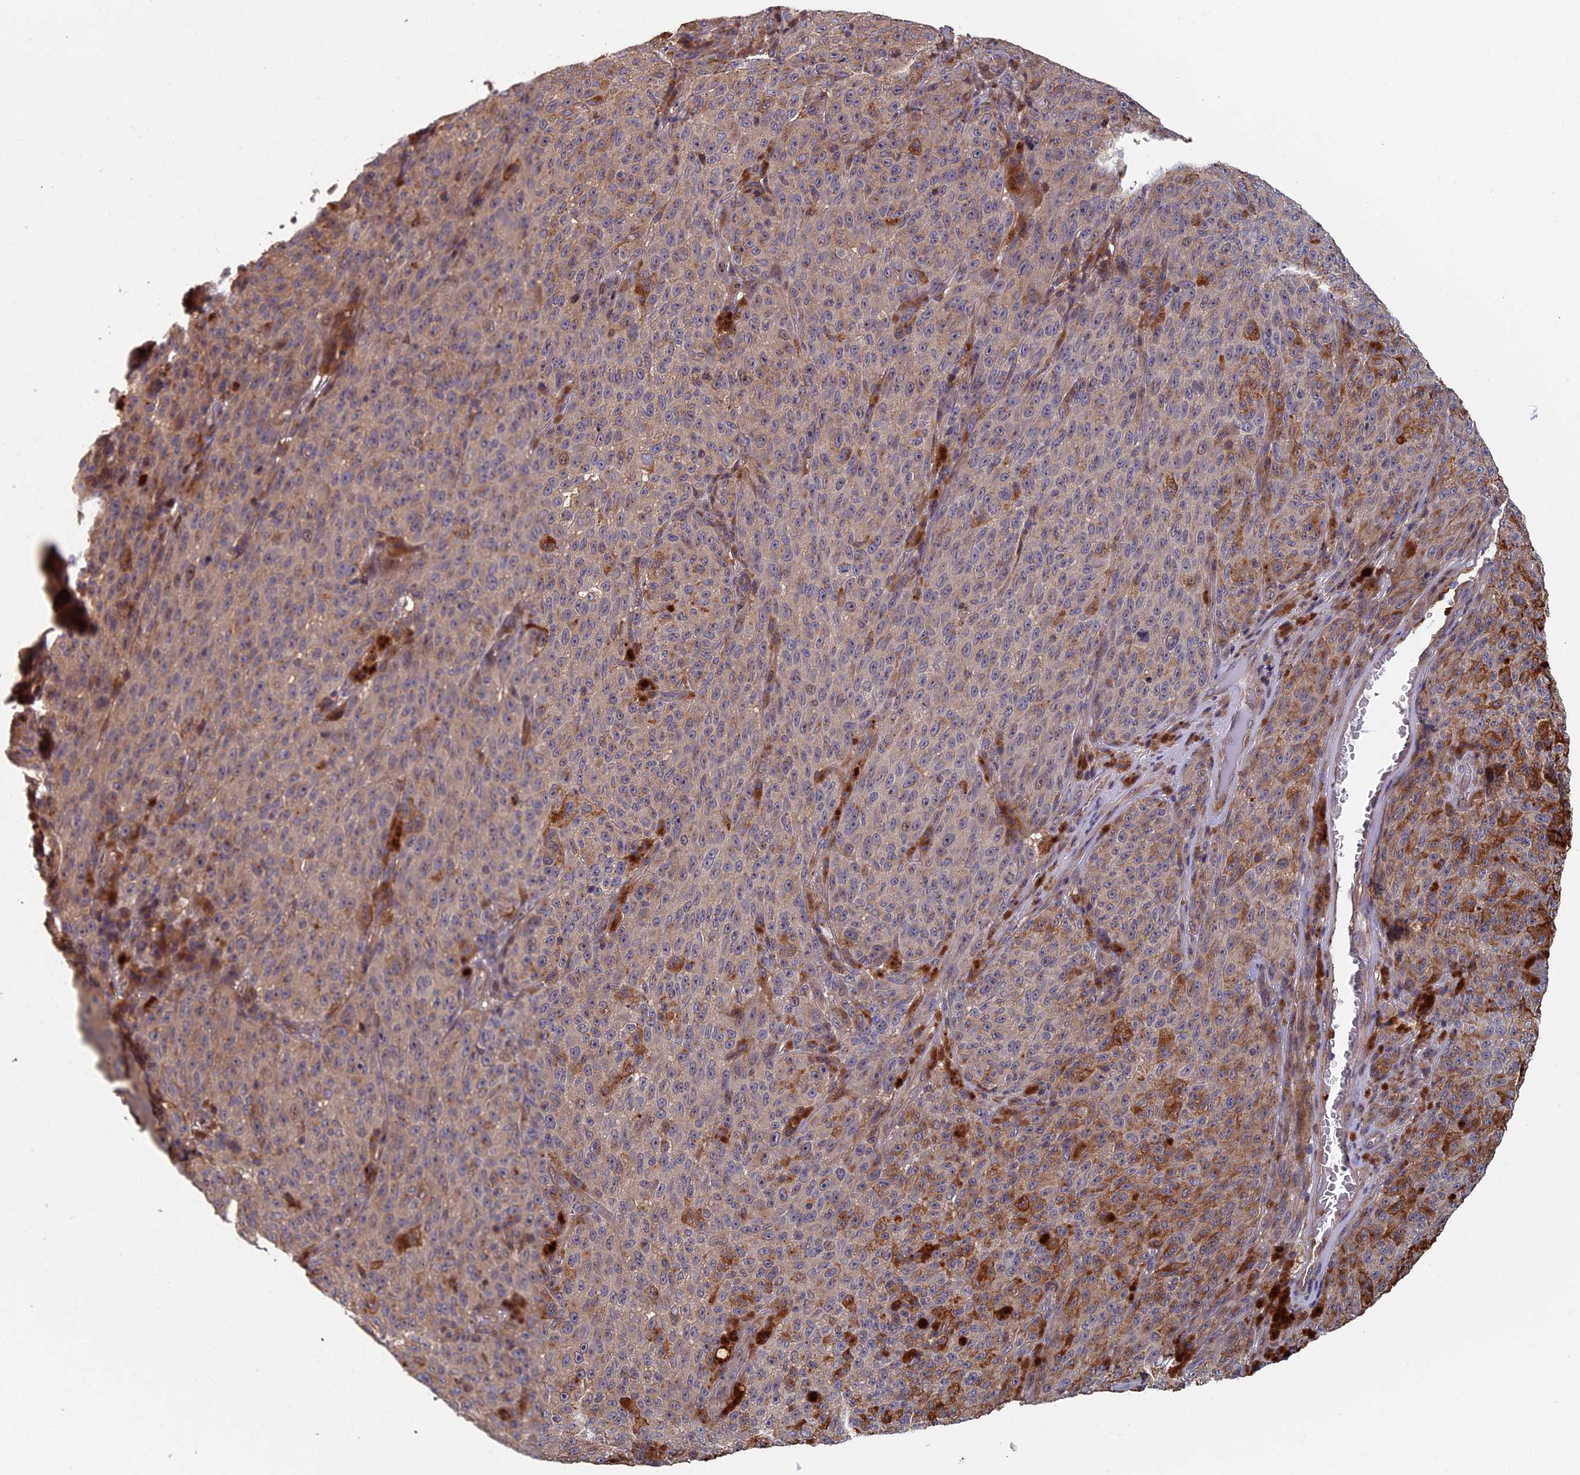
{"staining": {"intensity": "moderate", "quantity": "<25%", "location": "cytoplasmic/membranous"}, "tissue": "melanoma", "cell_type": "Tumor cells", "image_type": "cancer", "snomed": [{"axis": "morphology", "description": "Malignant melanoma, NOS"}, {"axis": "topography", "description": "Skin"}], "caption": "Tumor cells exhibit low levels of moderate cytoplasmic/membranous staining in about <25% of cells in human malignant melanoma.", "gene": "TNK2", "patient": {"sex": "female", "age": 82}}